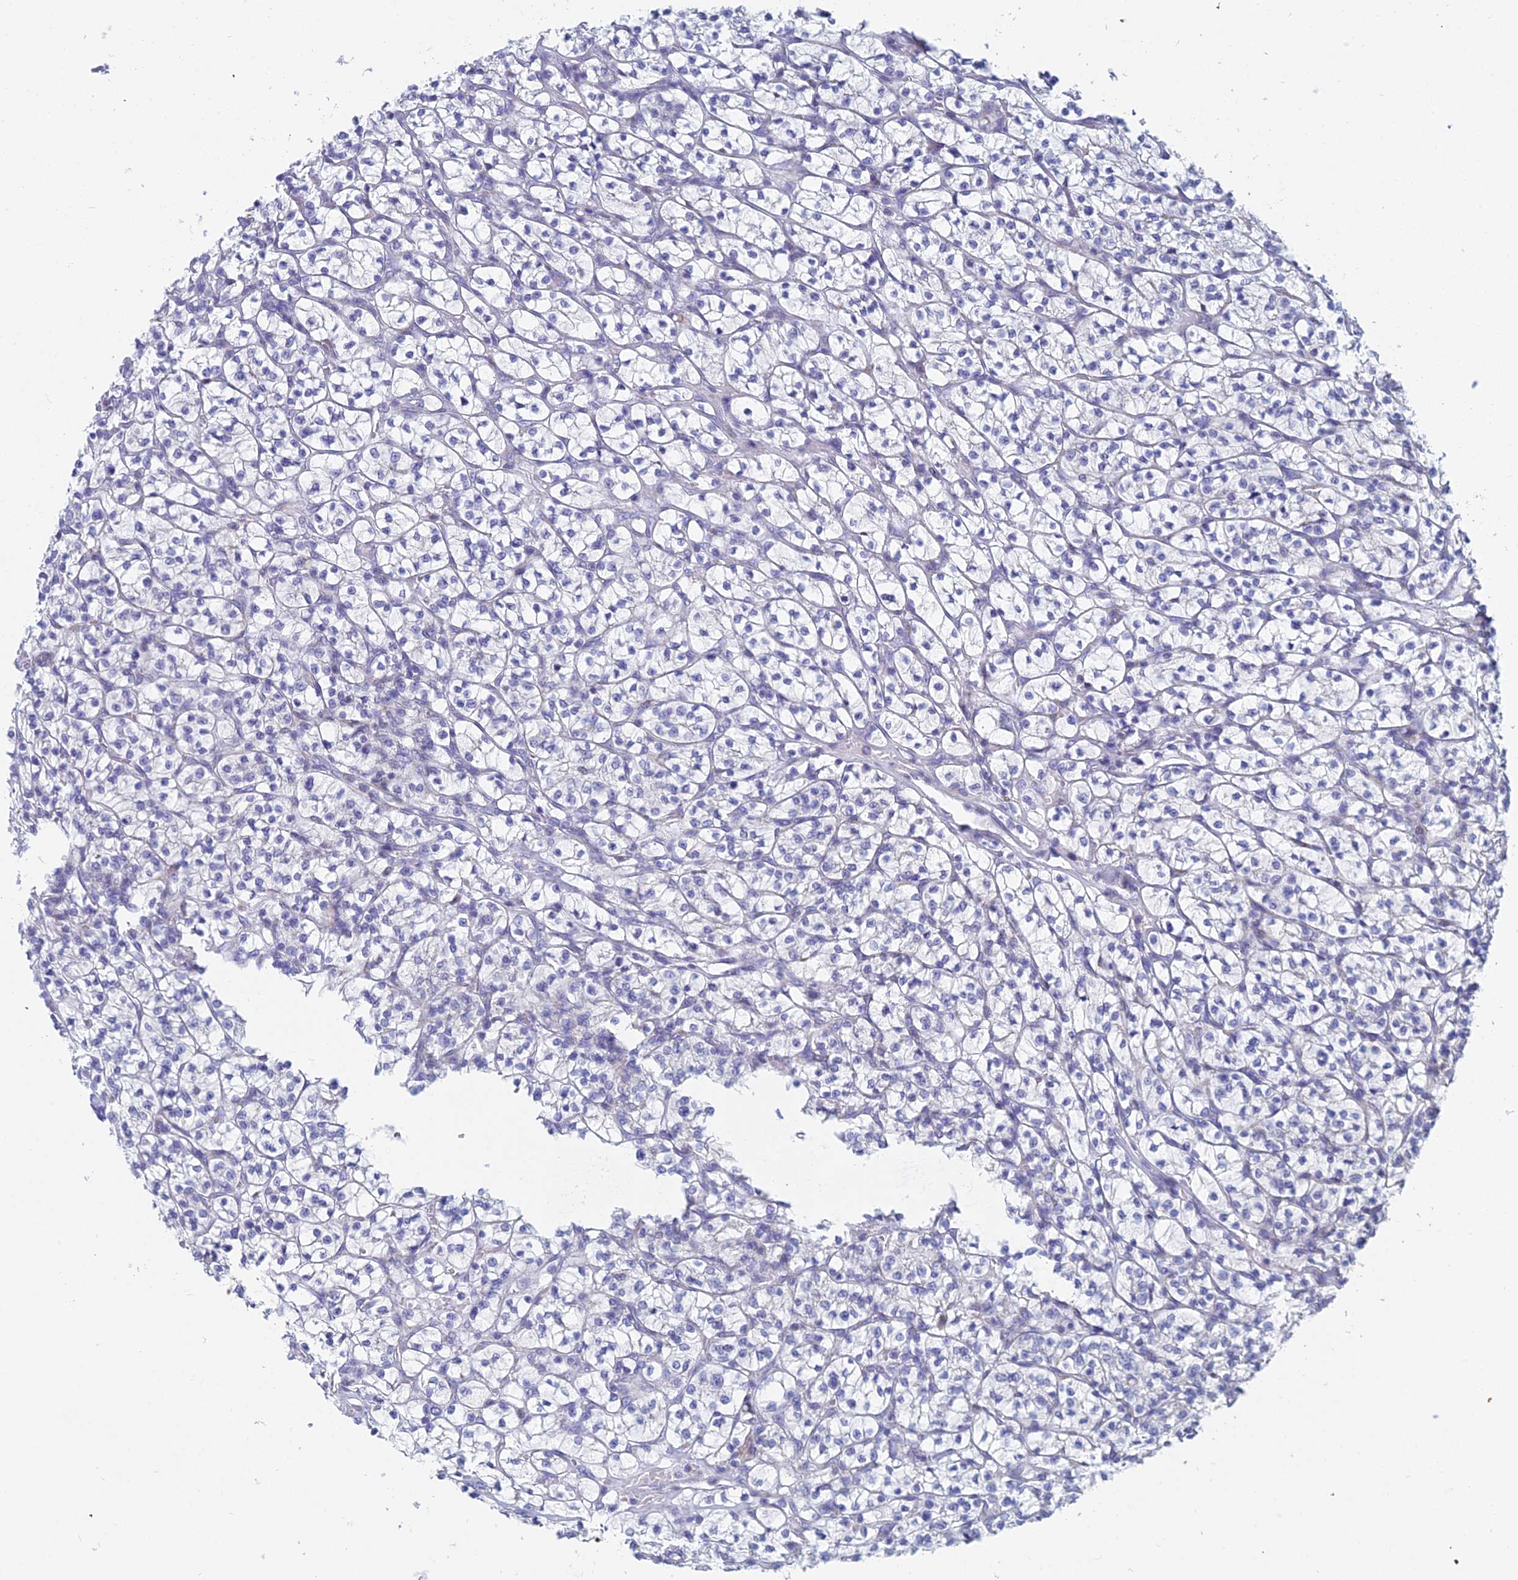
{"staining": {"intensity": "negative", "quantity": "none", "location": "none"}, "tissue": "renal cancer", "cell_type": "Tumor cells", "image_type": "cancer", "snomed": [{"axis": "morphology", "description": "Adenocarcinoma, NOS"}, {"axis": "topography", "description": "Kidney"}], "caption": "High power microscopy photomicrograph of an immunohistochemistry (IHC) image of adenocarcinoma (renal), revealing no significant expression in tumor cells.", "gene": "ACSM1", "patient": {"sex": "female", "age": 64}}